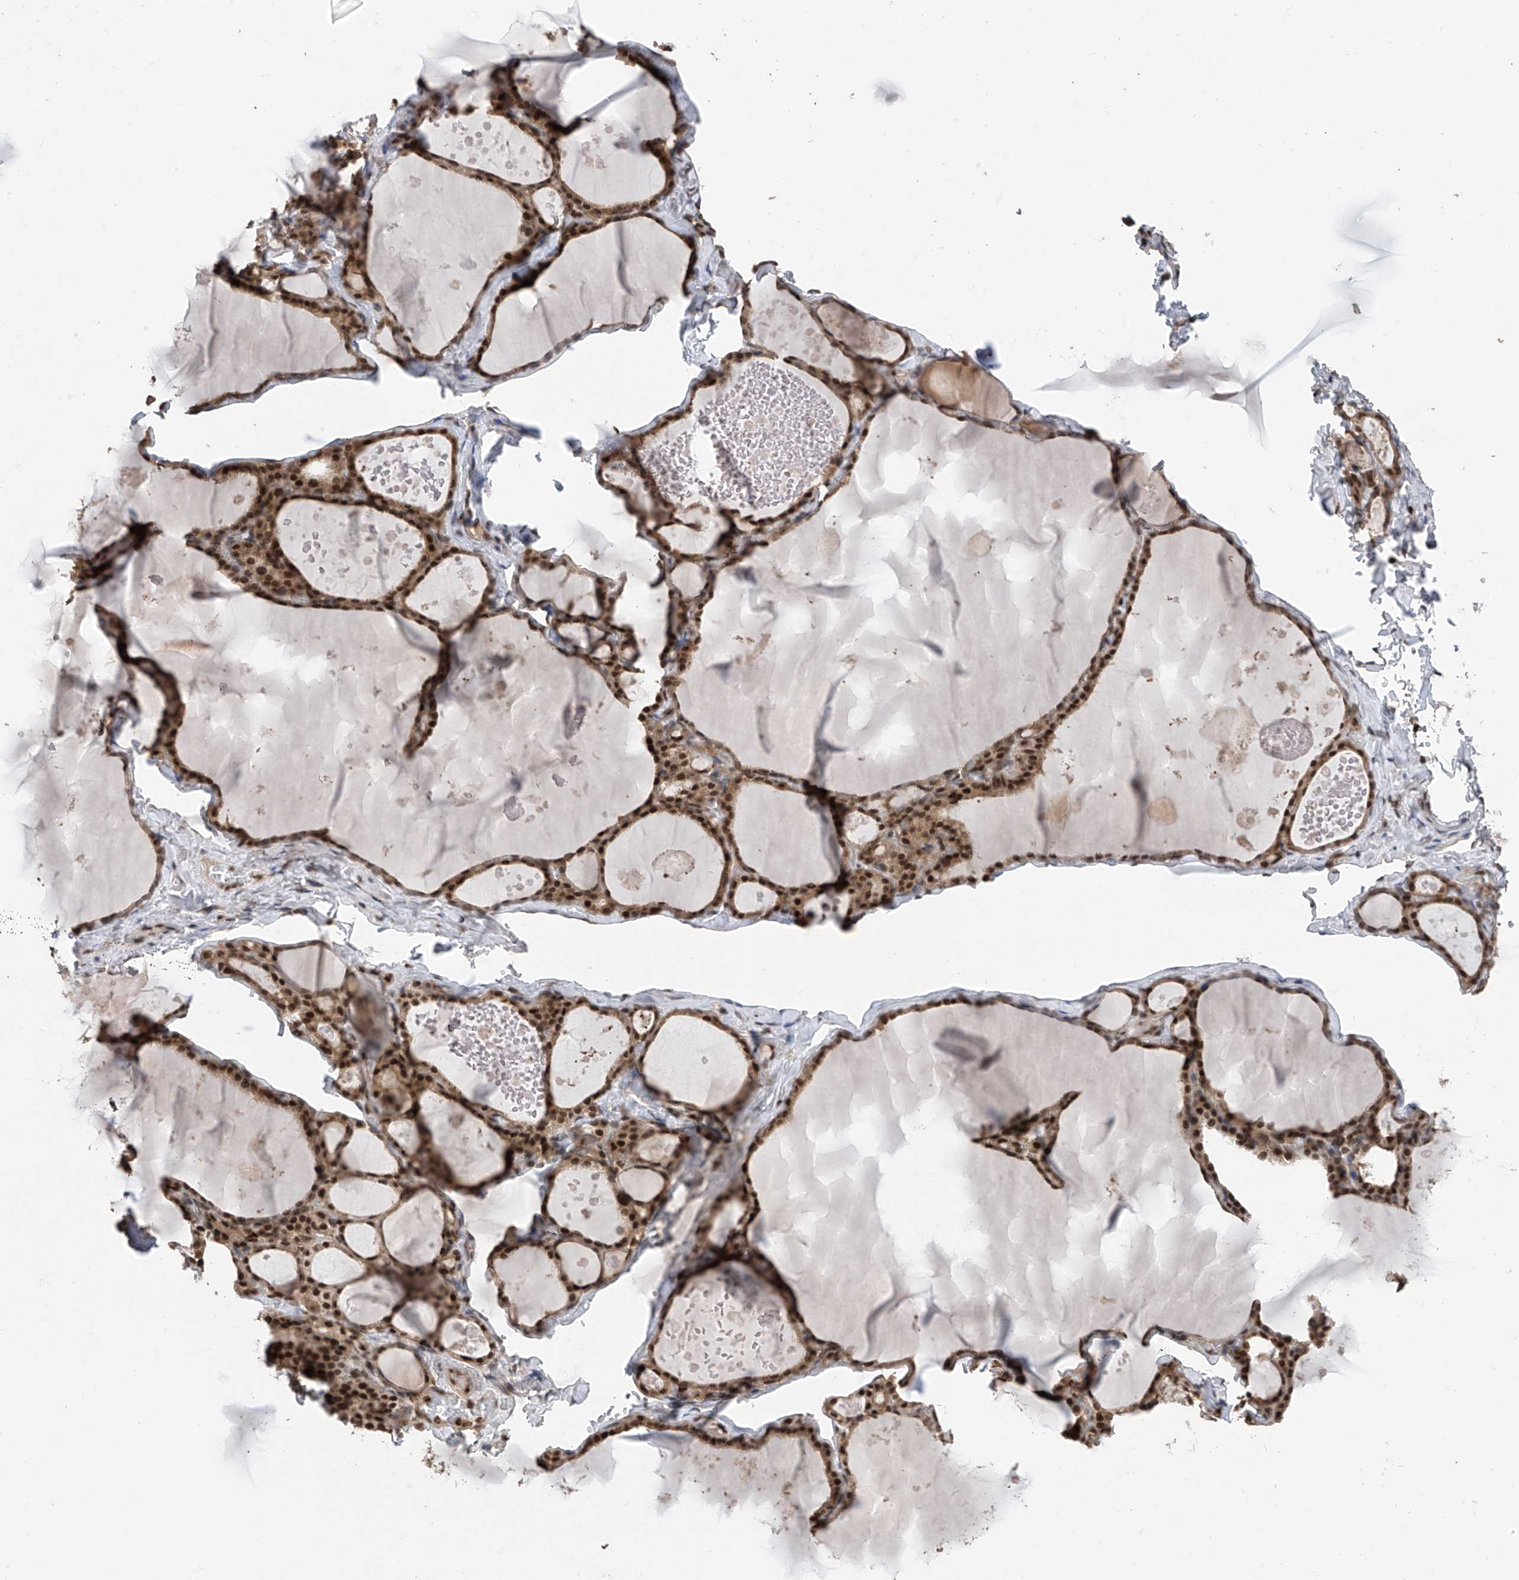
{"staining": {"intensity": "strong", "quantity": ">75%", "location": "cytoplasmic/membranous,nuclear"}, "tissue": "thyroid gland", "cell_type": "Glandular cells", "image_type": "normal", "snomed": [{"axis": "morphology", "description": "Normal tissue, NOS"}, {"axis": "topography", "description": "Thyroid gland"}], "caption": "DAB (3,3'-diaminobenzidine) immunohistochemical staining of normal thyroid gland displays strong cytoplasmic/membranous,nuclear protein expression in about >75% of glandular cells. (DAB (3,3'-diaminobenzidine) = brown stain, brightfield microscopy at high magnification).", "gene": "DNAJC9", "patient": {"sex": "male", "age": 56}}